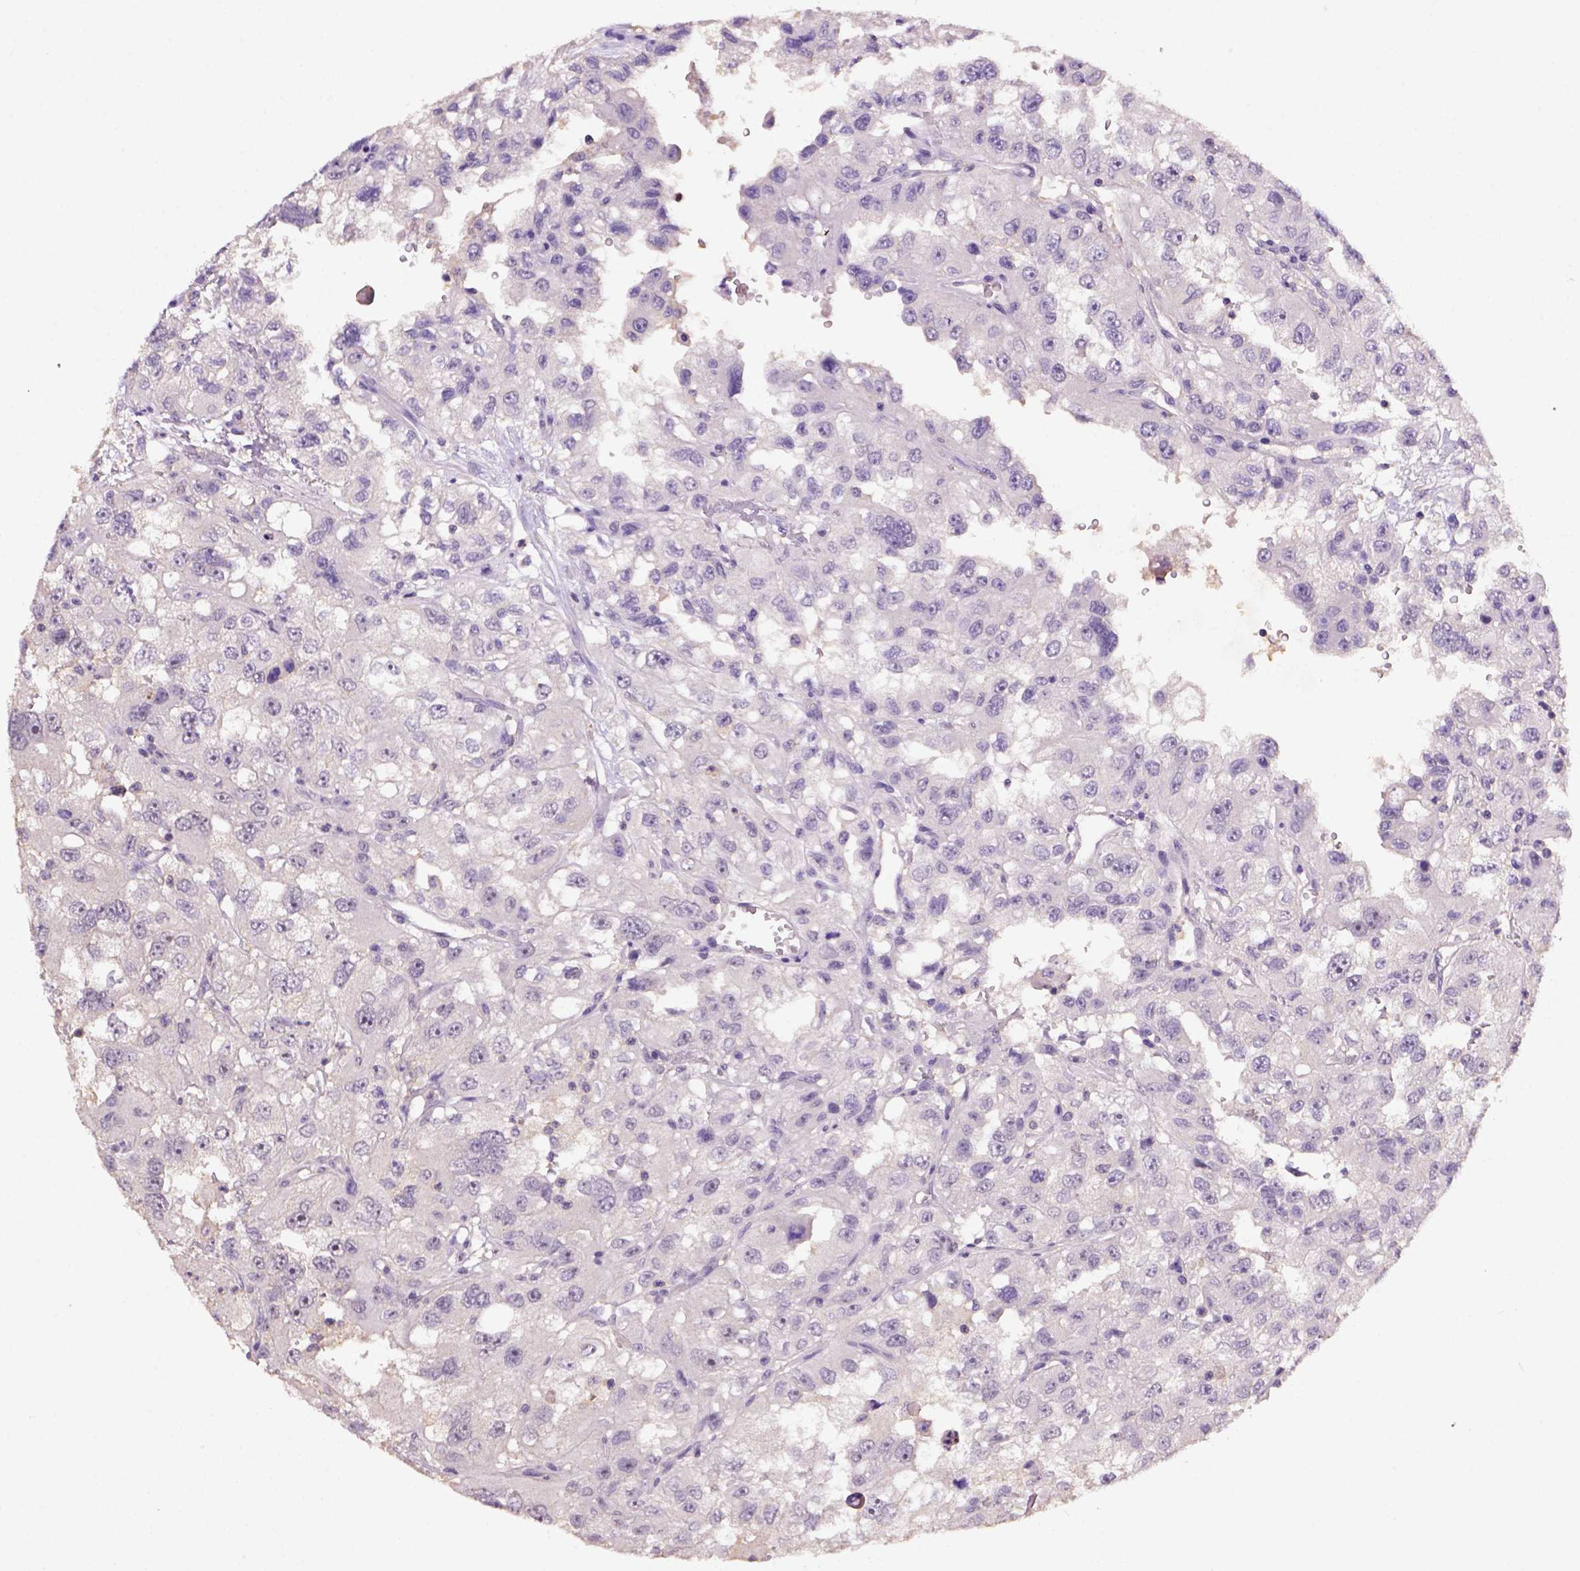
{"staining": {"intensity": "weak", "quantity": "25%-75%", "location": "cytoplasmic/membranous"}, "tissue": "renal cancer", "cell_type": "Tumor cells", "image_type": "cancer", "snomed": [{"axis": "morphology", "description": "Adenocarcinoma, NOS"}, {"axis": "topography", "description": "Kidney"}], "caption": "There is low levels of weak cytoplasmic/membranous expression in tumor cells of renal cancer (adenocarcinoma), as demonstrated by immunohistochemical staining (brown color).", "gene": "SCML4", "patient": {"sex": "male", "age": 64}}